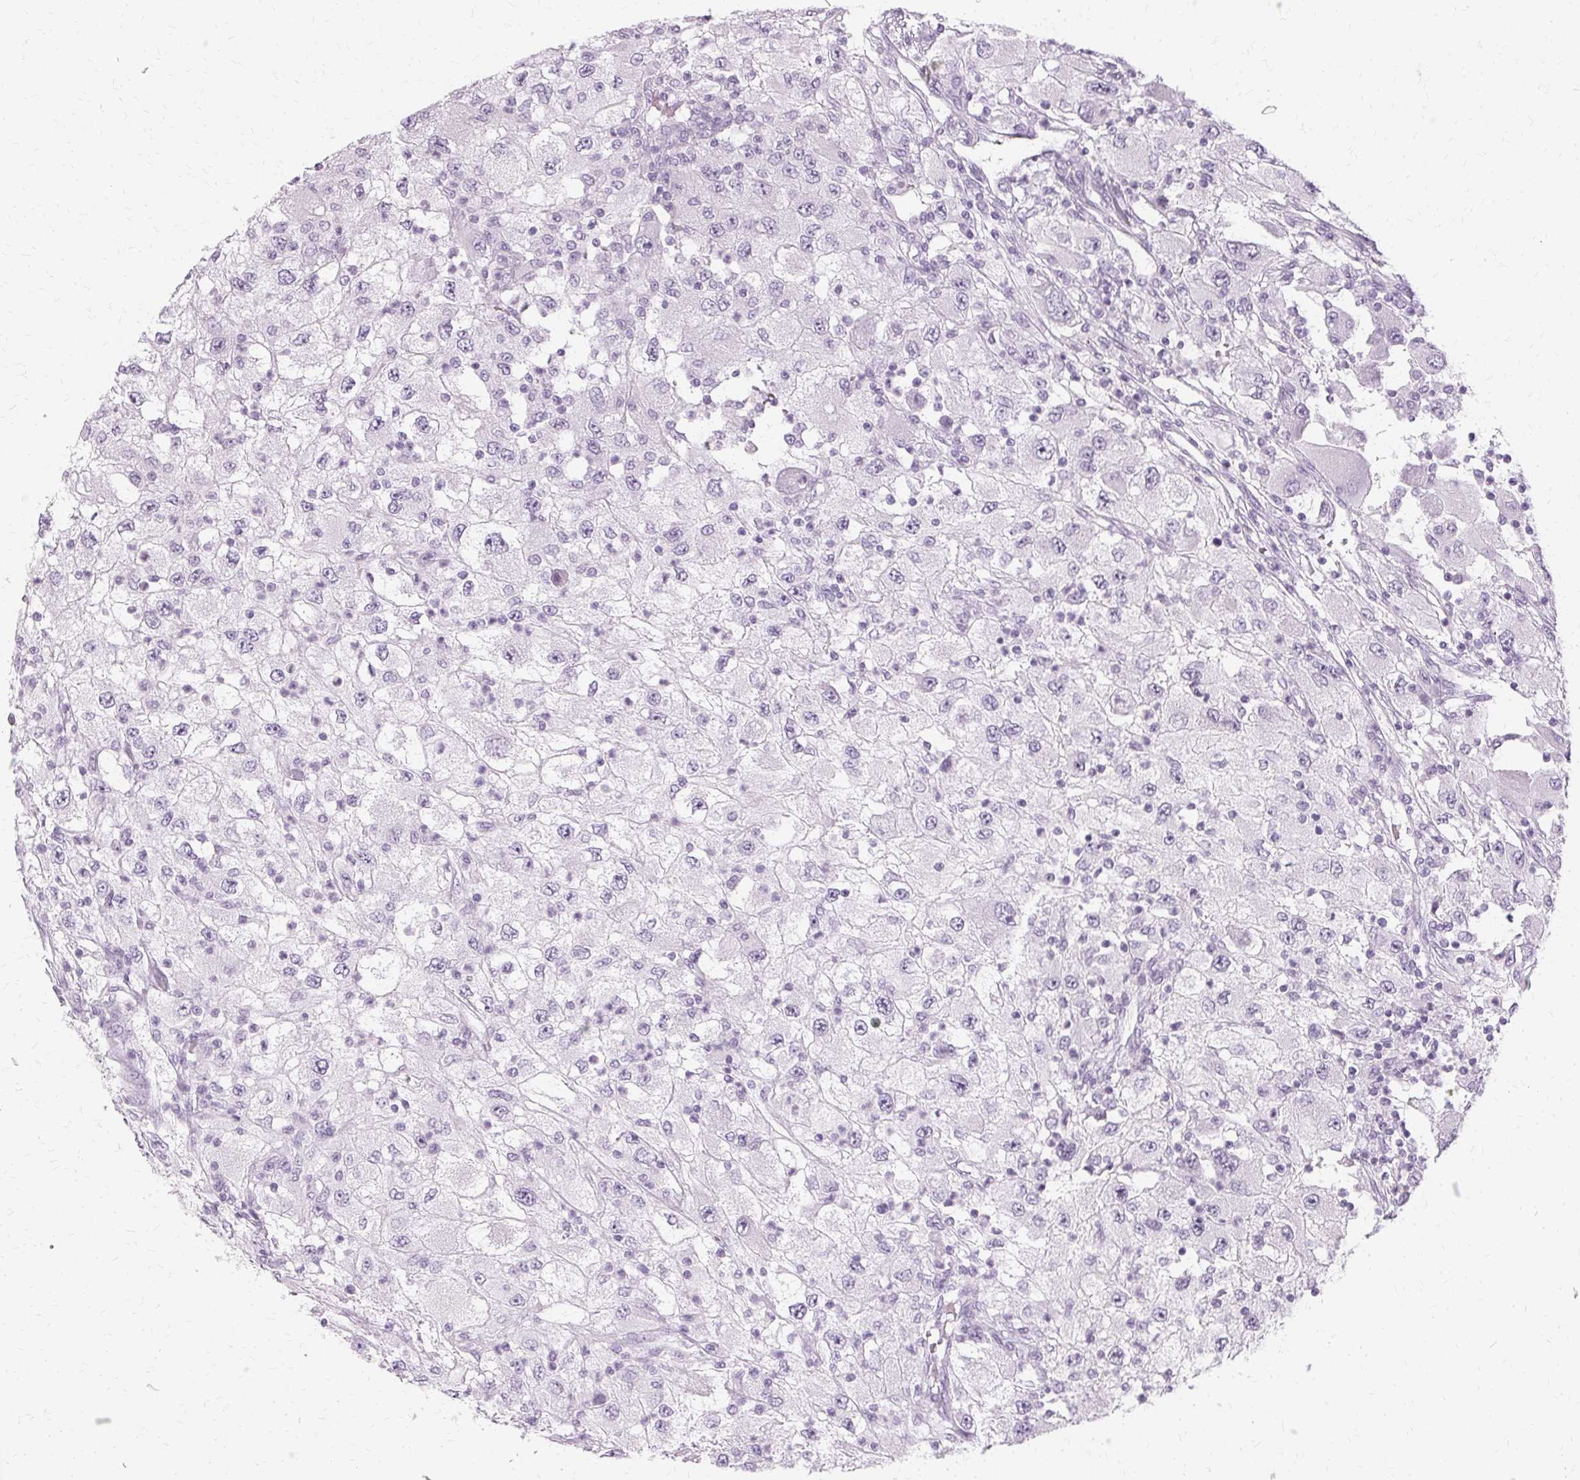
{"staining": {"intensity": "negative", "quantity": "none", "location": "none"}, "tissue": "renal cancer", "cell_type": "Tumor cells", "image_type": "cancer", "snomed": [{"axis": "morphology", "description": "Adenocarcinoma, NOS"}, {"axis": "topography", "description": "Kidney"}], "caption": "Immunohistochemical staining of renal cancer (adenocarcinoma) demonstrates no significant staining in tumor cells.", "gene": "KRT6C", "patient": {"sex": "female", "age": 67}}